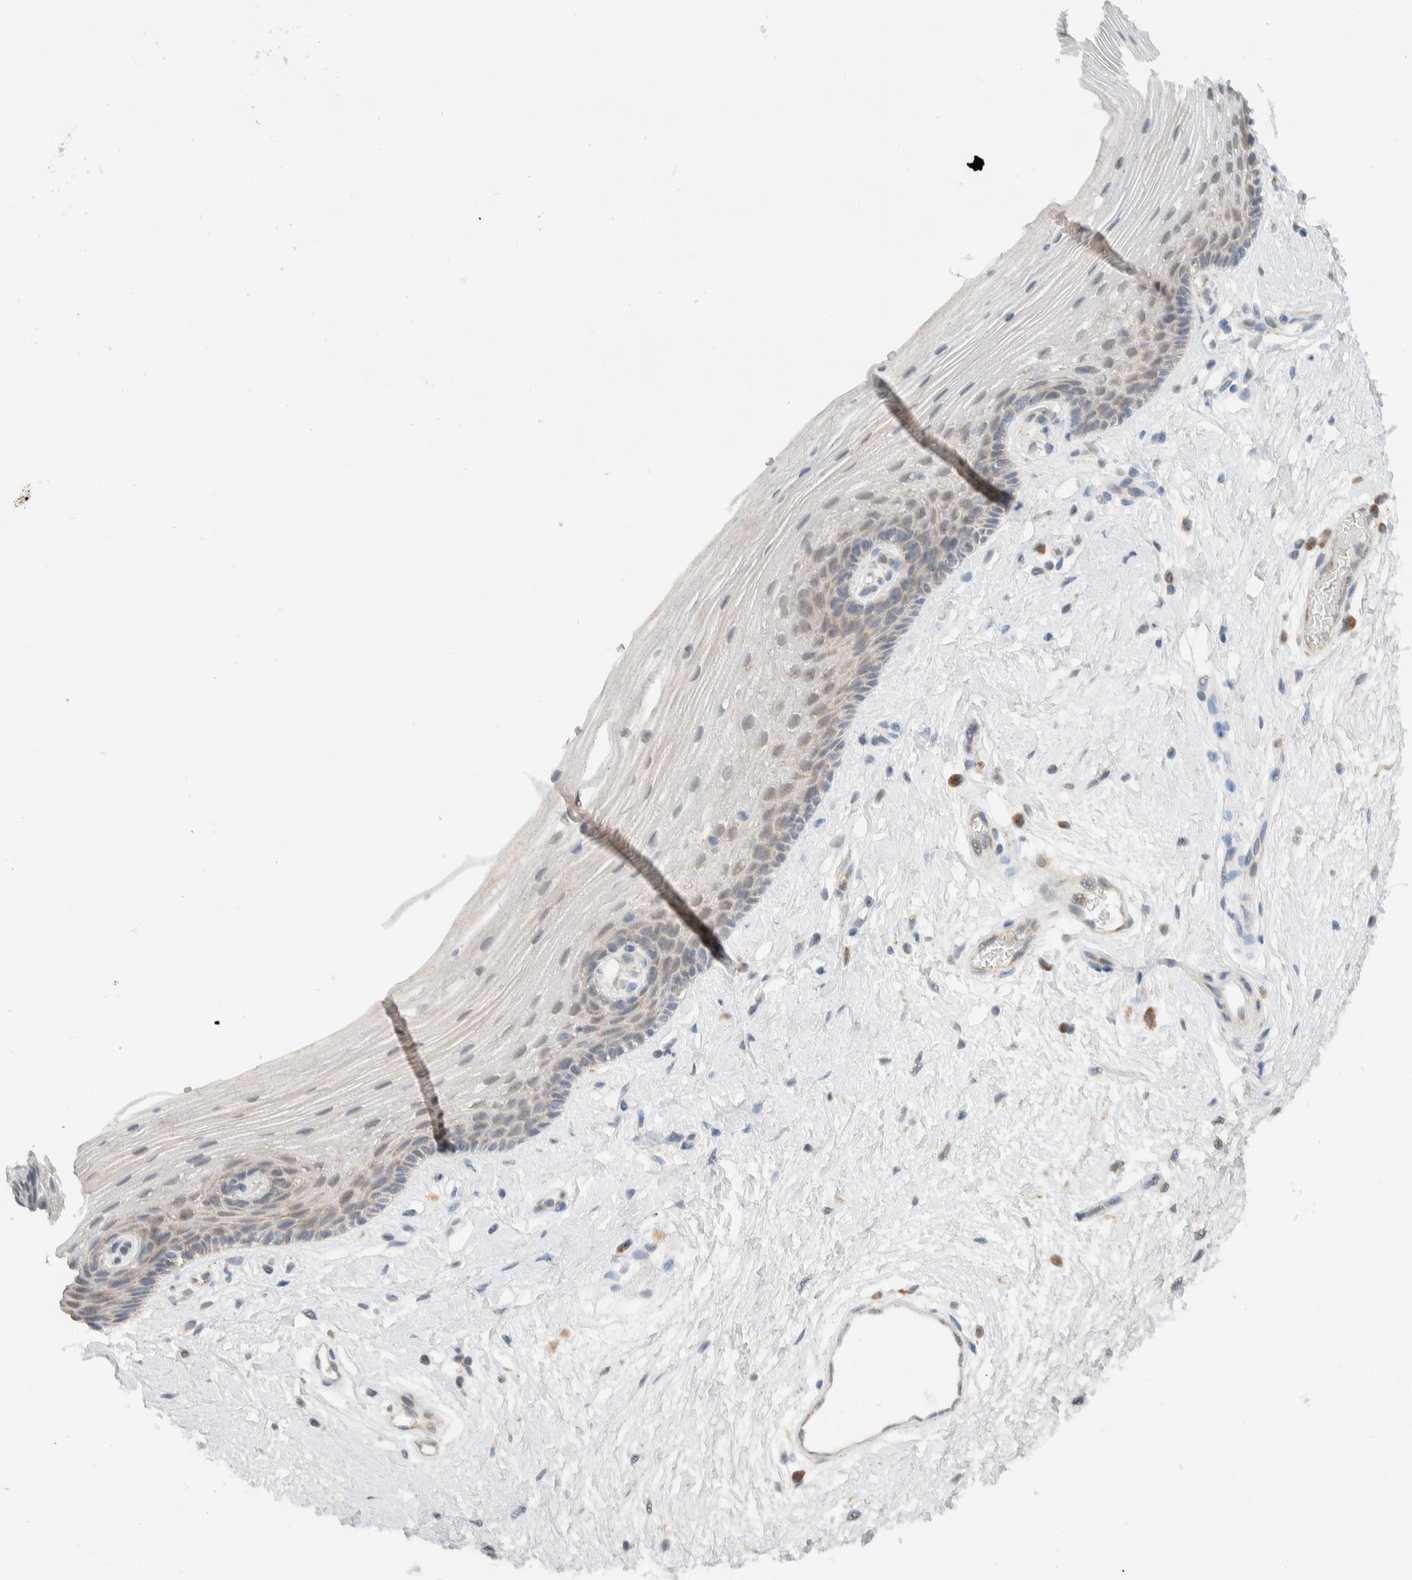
{"staining": {"intensity": "weak", "quantity": "25%-75%", "location": "cytoplasmic/membranous"}, "tissue": "vagina", "cell_type": "Squamous epithelial cells", "image_type": "normal", "snomed": [{"axis": "morphology", "description": "Normal tissue, NOS"}, {"axis": "topography", "description": "Vagina"}], "caption": "DAB (3,3'-diaminobenzidine) immunohistochemical staining of unremarkable vagina exhibits weak cytoplasmic/membranous protein staining in approximately 25%-75% of squamous epithelial cells.", "gene": "MRPL41", "patient": {"sex": "female", "age": 46}}